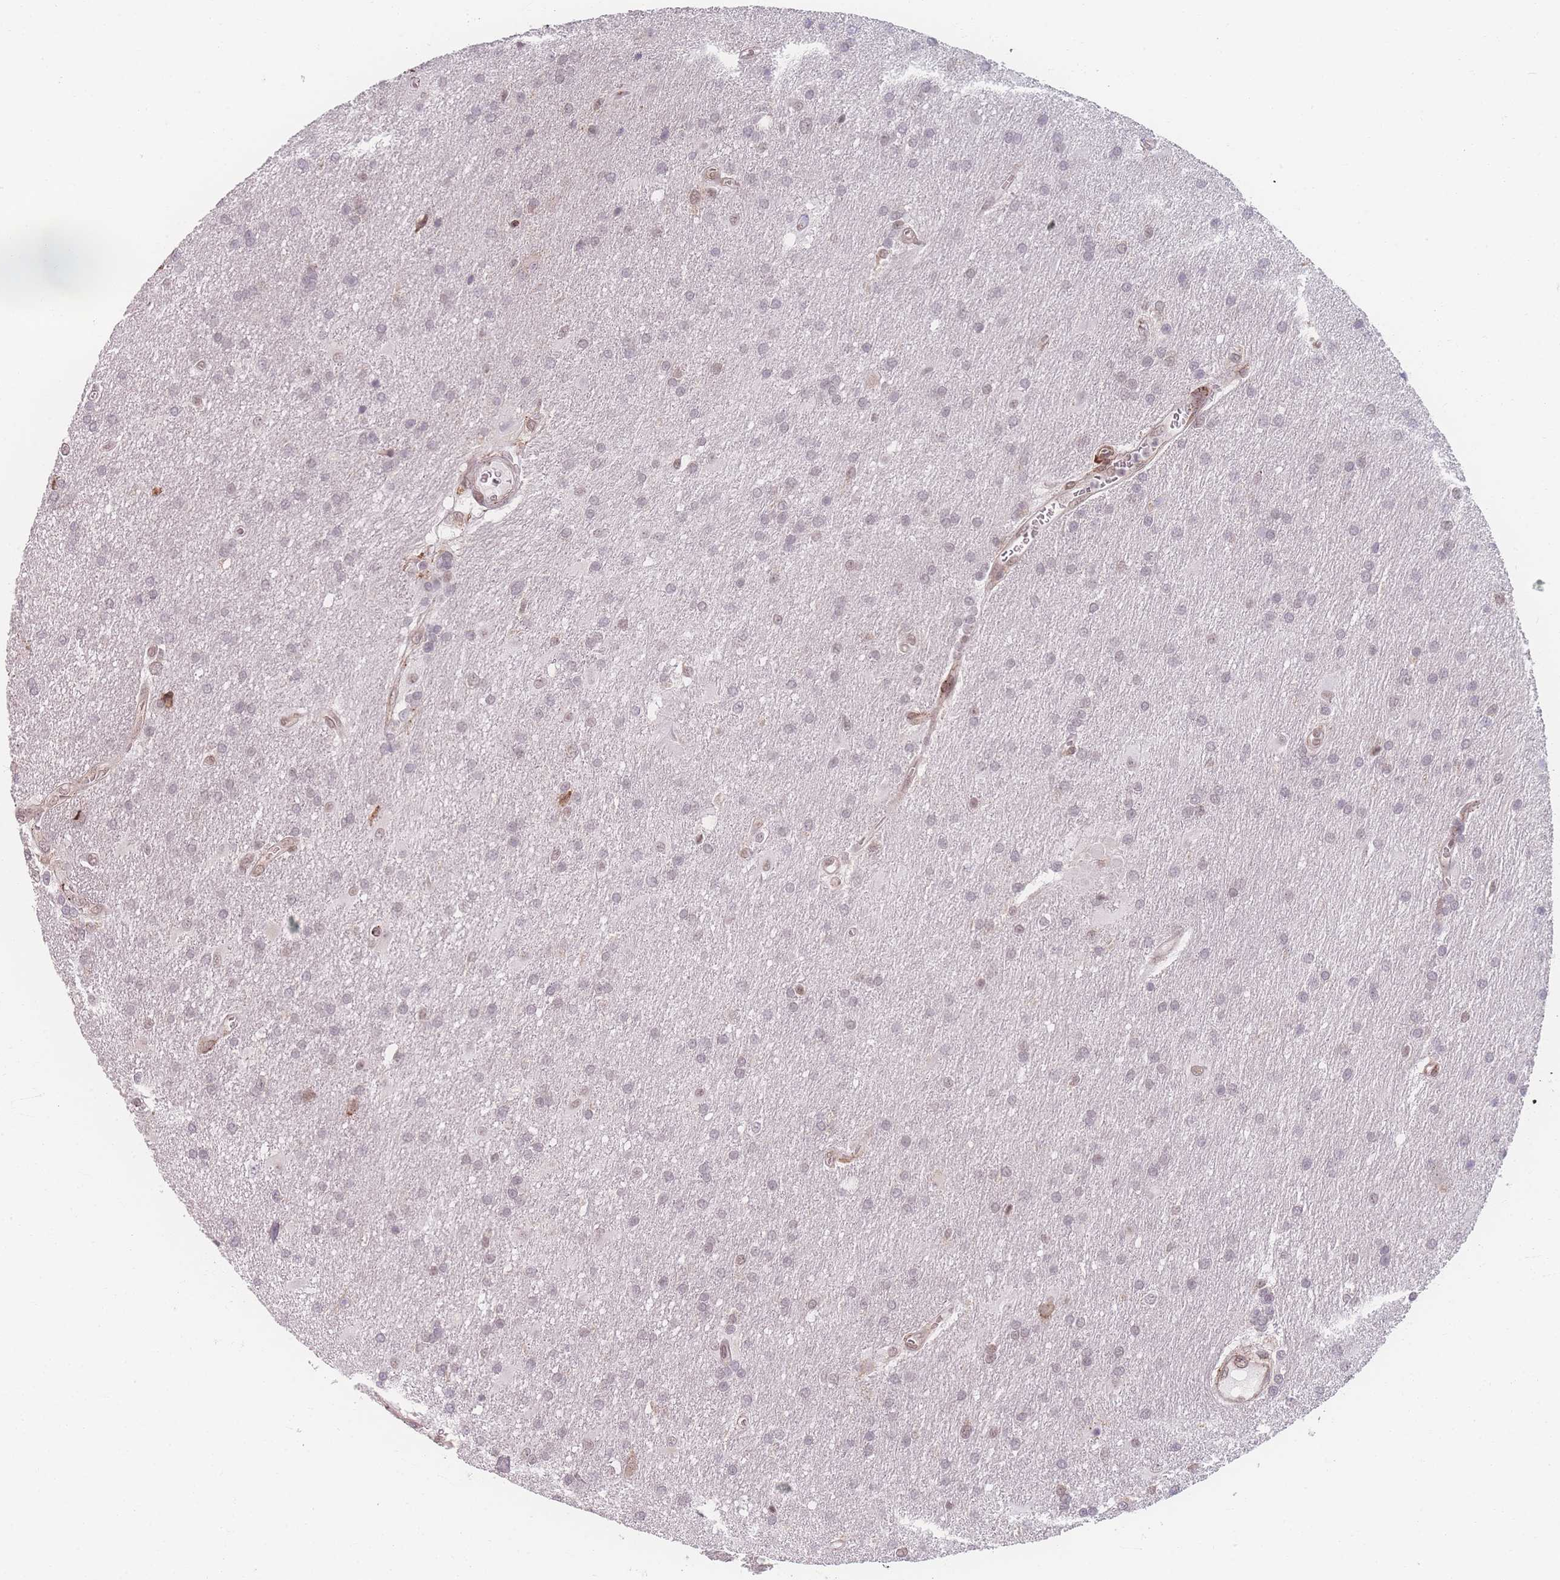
{"staining": {"intensity": "weak", "quantity": "<25%", "location": "nuclear"}, "tissue": "glioma", "cell_type": "Tumor cells", "image_type": "cancer", "snomed": [{"axis": "morphology", "description": "Glioma, malignant, Low grade"}, {"axis": "topography", "description": "Brain"}], "caption": "High magnification brightfield microscopy of malignant low-grade glioma stained with DAB (3,3'-diaminobenzidine) (brown) and counterstained with hematoxylin (blue): tumor cells show no significant expression.", "gene": "ZC3H13", "patient": {"sex": "male", "age": 66}}